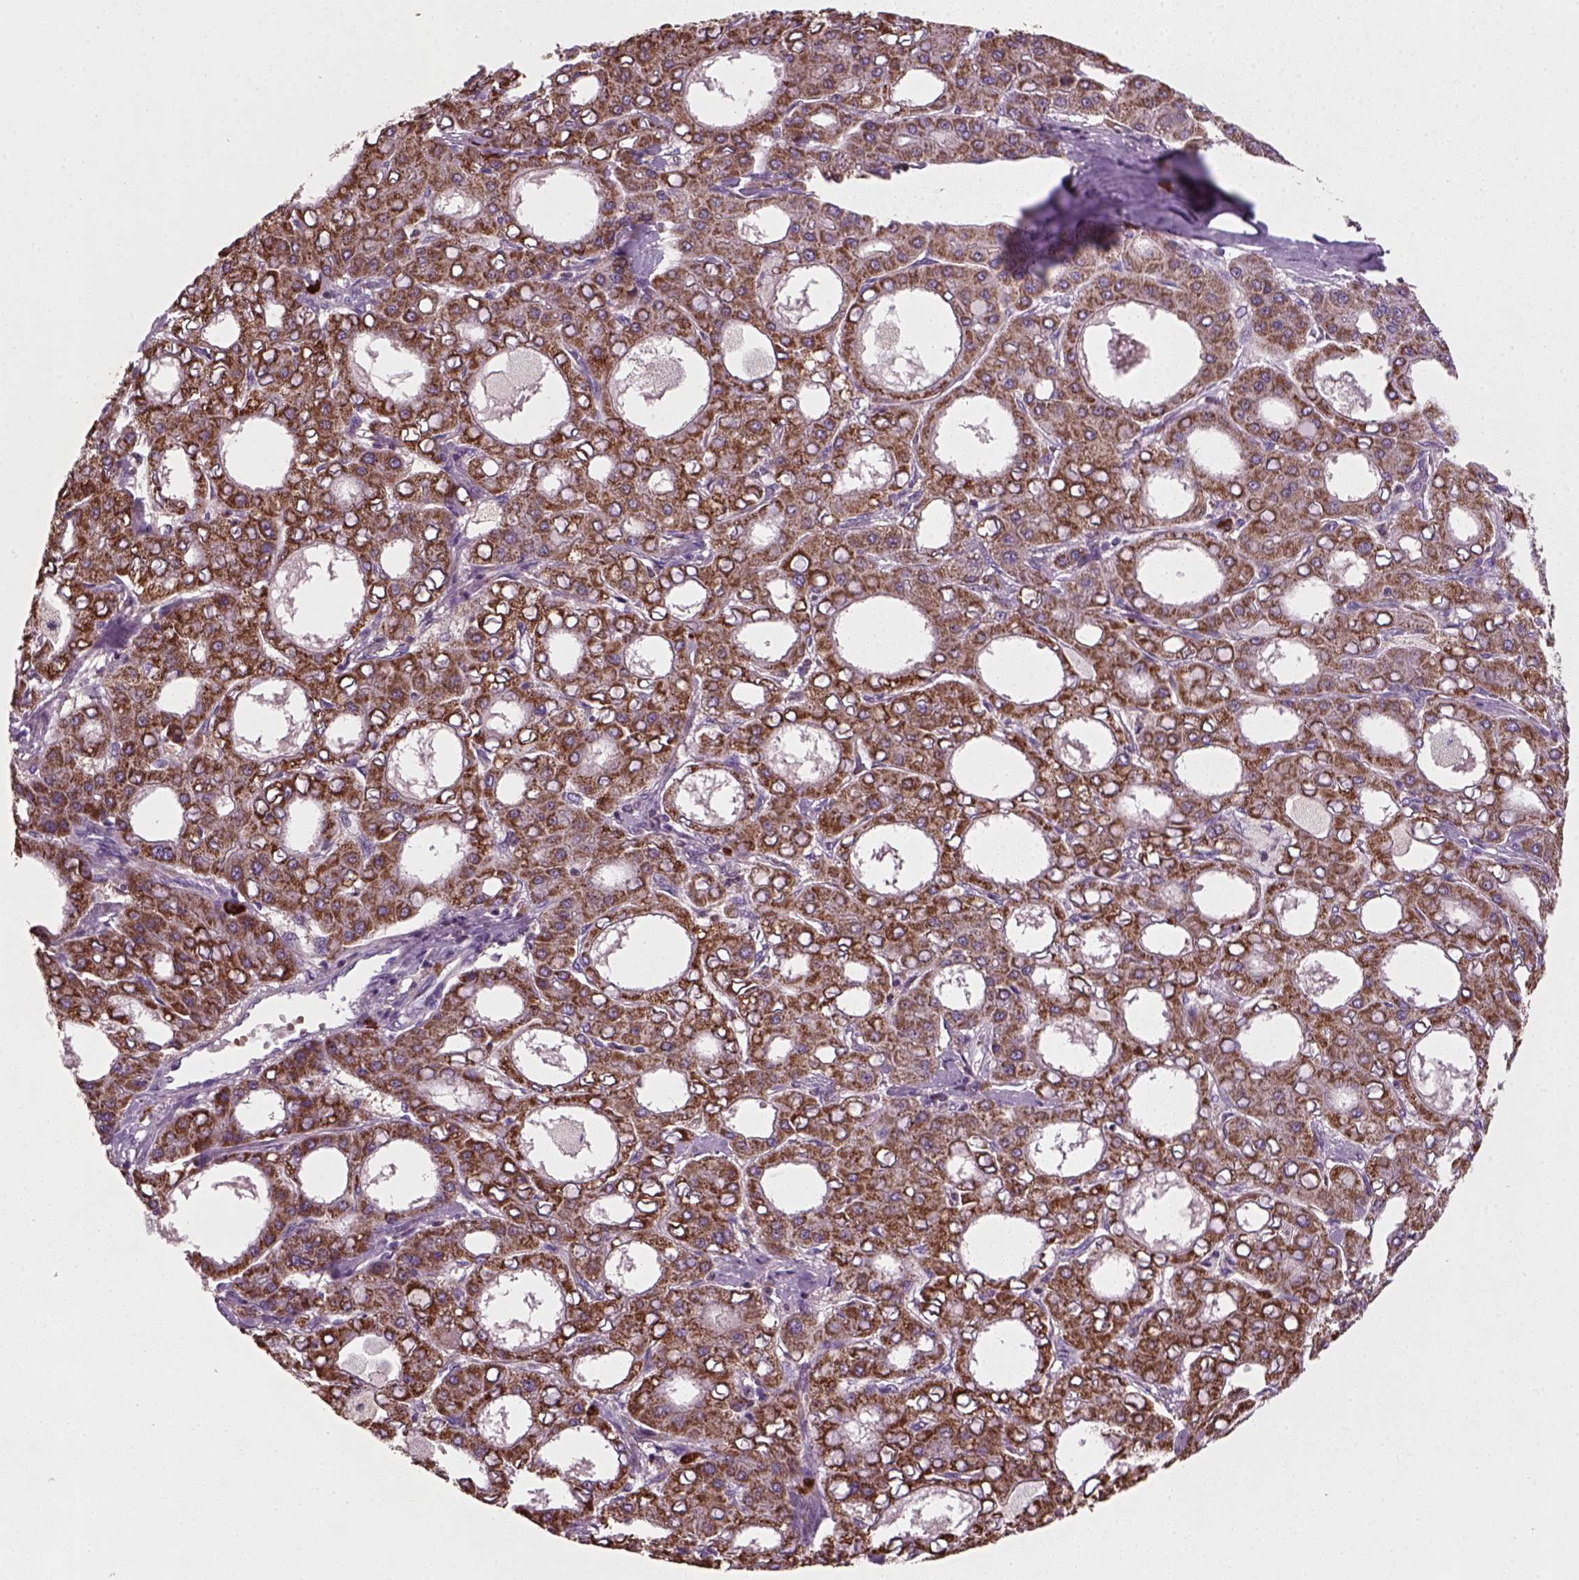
{"staining": {"intensity": "strong", "quantity": ">75%", "location": "cytoplasmic/membranous"}, "tissue": "liver cancer", "cell_type": "Tumor cells", "image_type": "cancer", "snomed": [{"axis": "morphology", "description": "Carcinoma, Hepatocellular, NOS"}, {"axis": "topography", "description": "Liver"}], "caption": "Immunohistochemistry (IHC) (DAB) staining of hepatocellular carcinoma (liver) exhibits strong cytoplasmic/membranous protein positivity in approximately >75% of tumor cells.", "gene": "NUDT16L1", "patient": {"sex": "male", "age": 65}}